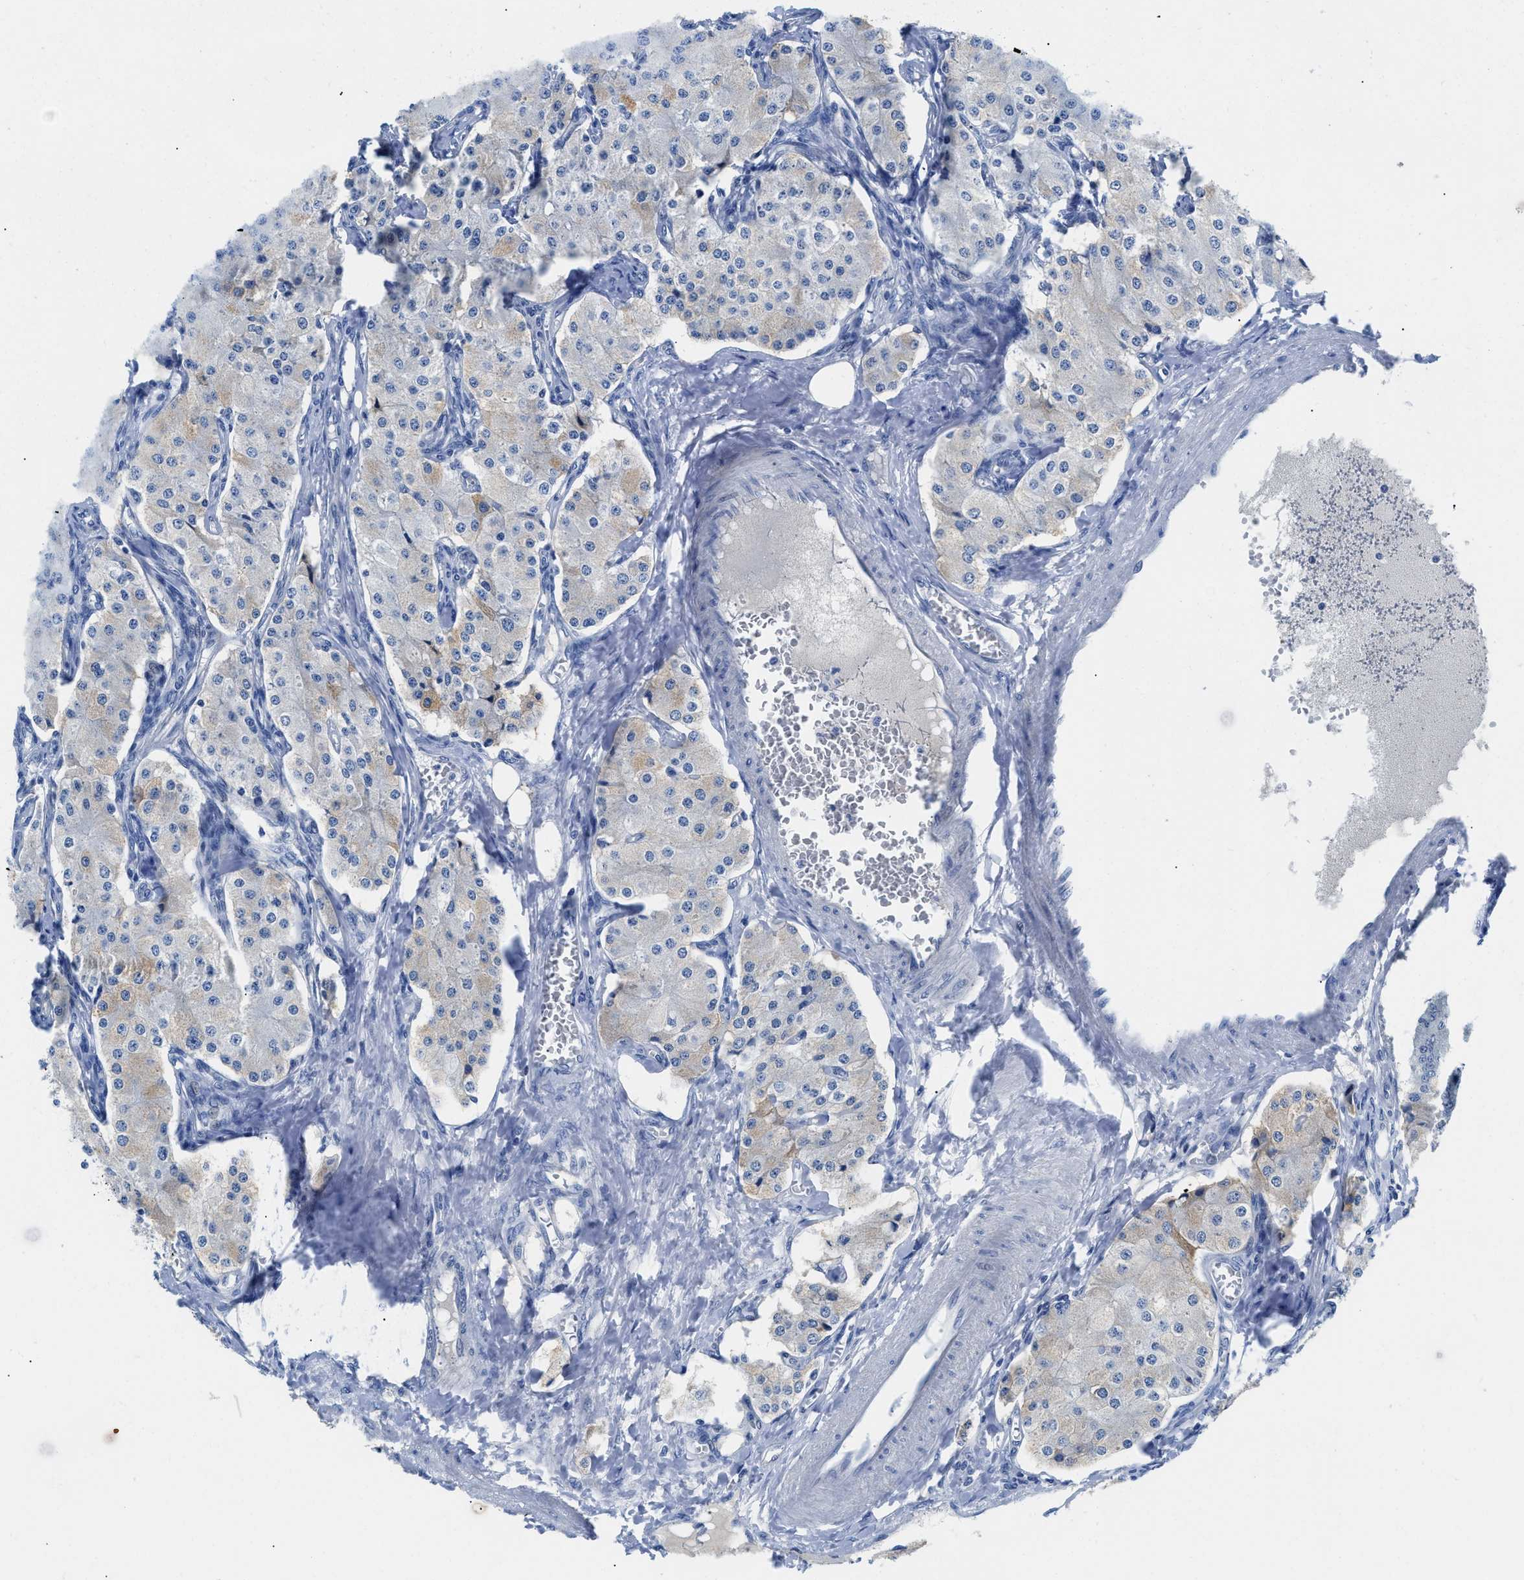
{"staining": {"intensity": "weak", "quantity": "<25%", "location": "cytoplasmic/membranous"}, "tissue": "carcinoid", "cell_type": "Tumor cells", "image_type": "cancer", "snomed": [{"axis": "morphology", "description": "Carcinoid, malignant, NOS"}, {"axis": "topography", "description": "Colon"}], "caption": "The immunohistochemistry (IHC) histopathology image has no significant positivity in tumor cells of carcinoid tissue.", "gene": "SLC10A6", "patient": {"sex": "female", "age": 52}}